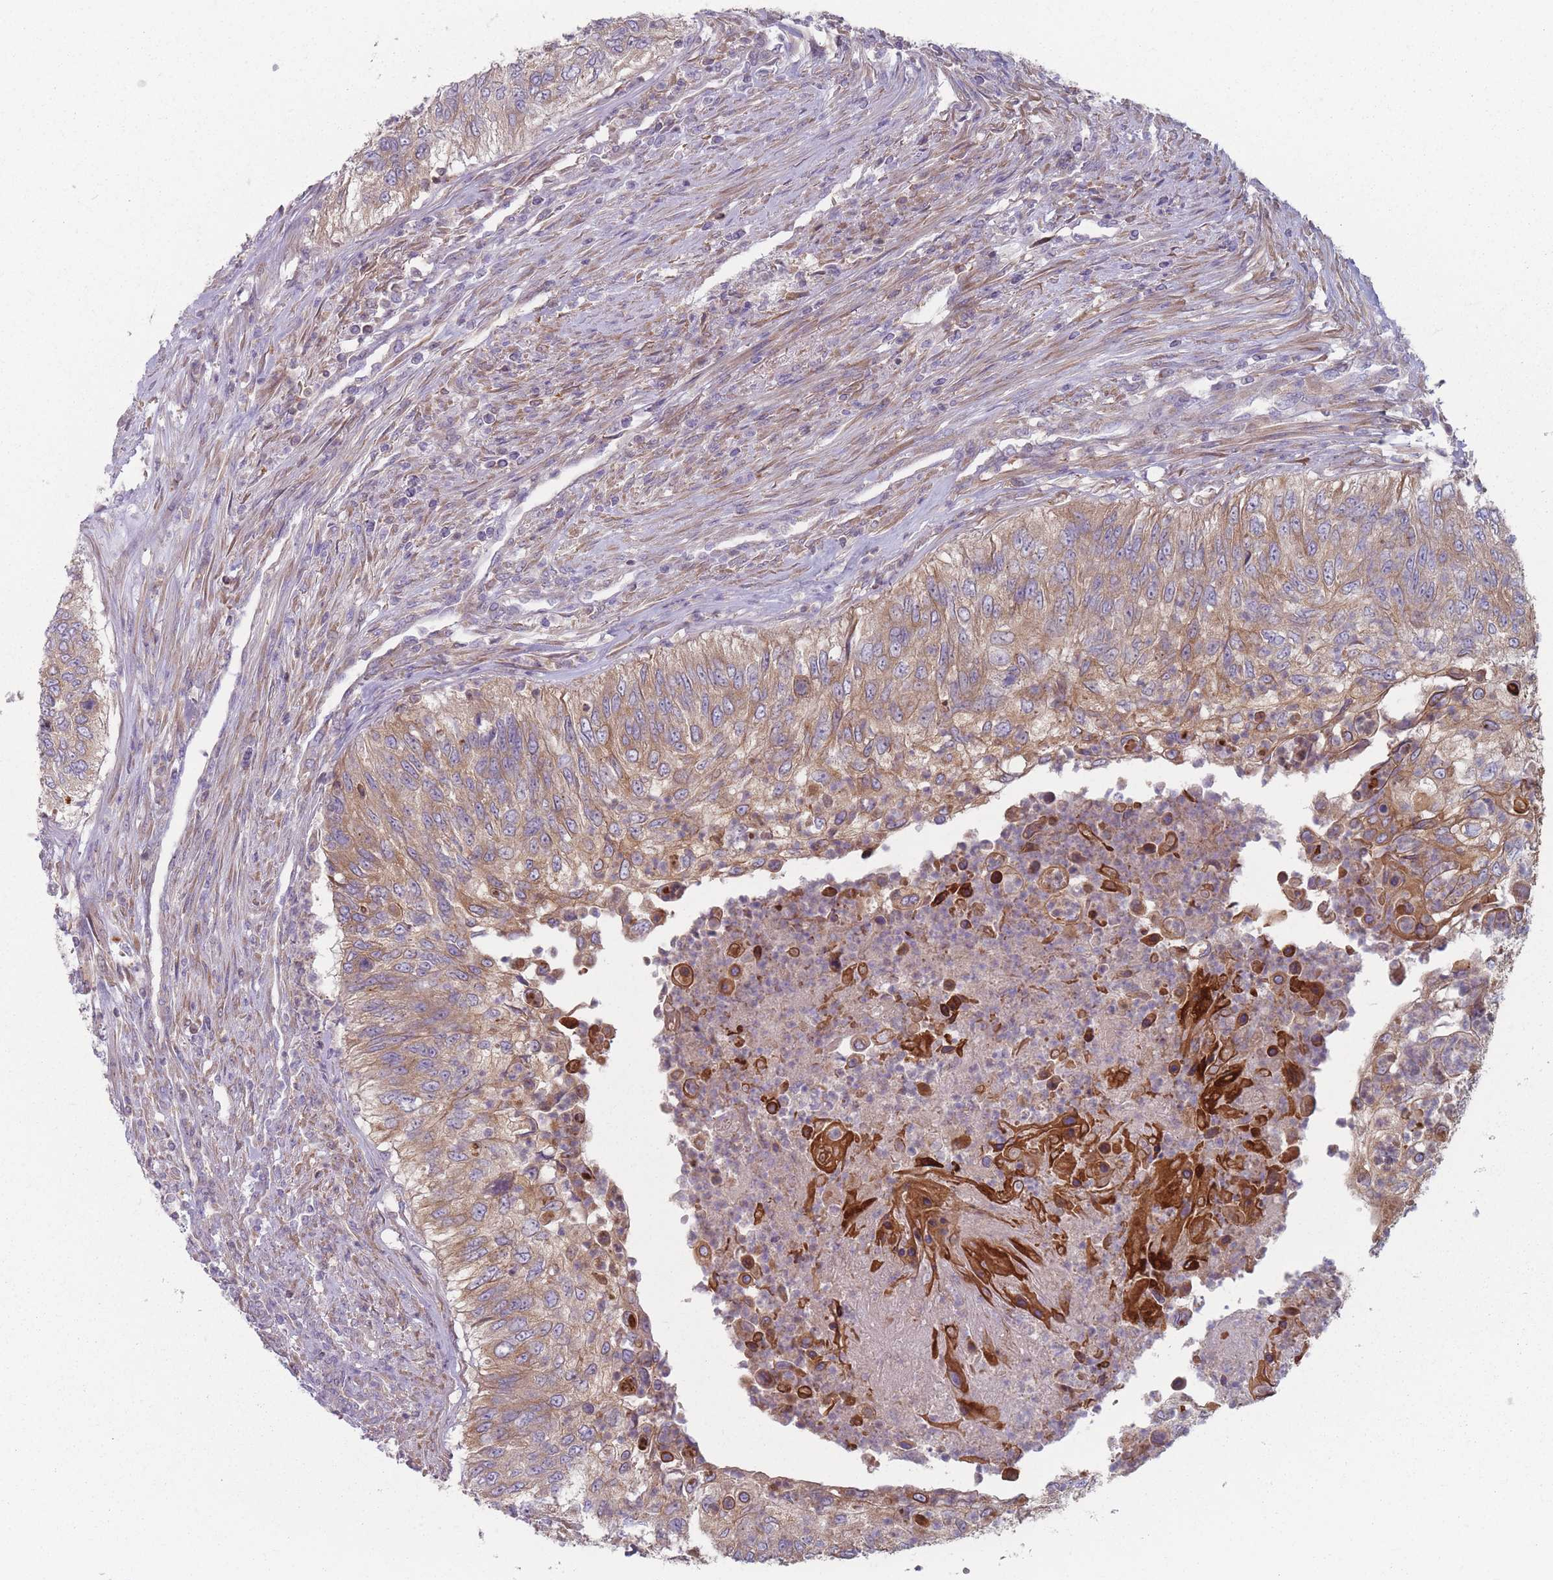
{"staining": {"intensity": "moderate", "quantity": ">75%", "location": "cytoplasmic/membranous"}, "tissue": "urothelial cancer", "cell_type": "Tumor cells", "image_type": "cancer", "snomed": [{"axis": "morphology", "description": "Urothelial carcinoma, High grade"}, {"axis": "topography", "description": "Urinary bladder"}], "caption": "Protein expression analysis of human urothelial cancer reveals moderate cytoplasmic/membranous expression in approximately >75% of tumor cells. The staining was performed using DAB, with brown indicating positive protein expression. Nuclei are stained blue with hematoxylin.", "gene": "HSBP1L1", "patient": {"sex": "female", "age": 60}}